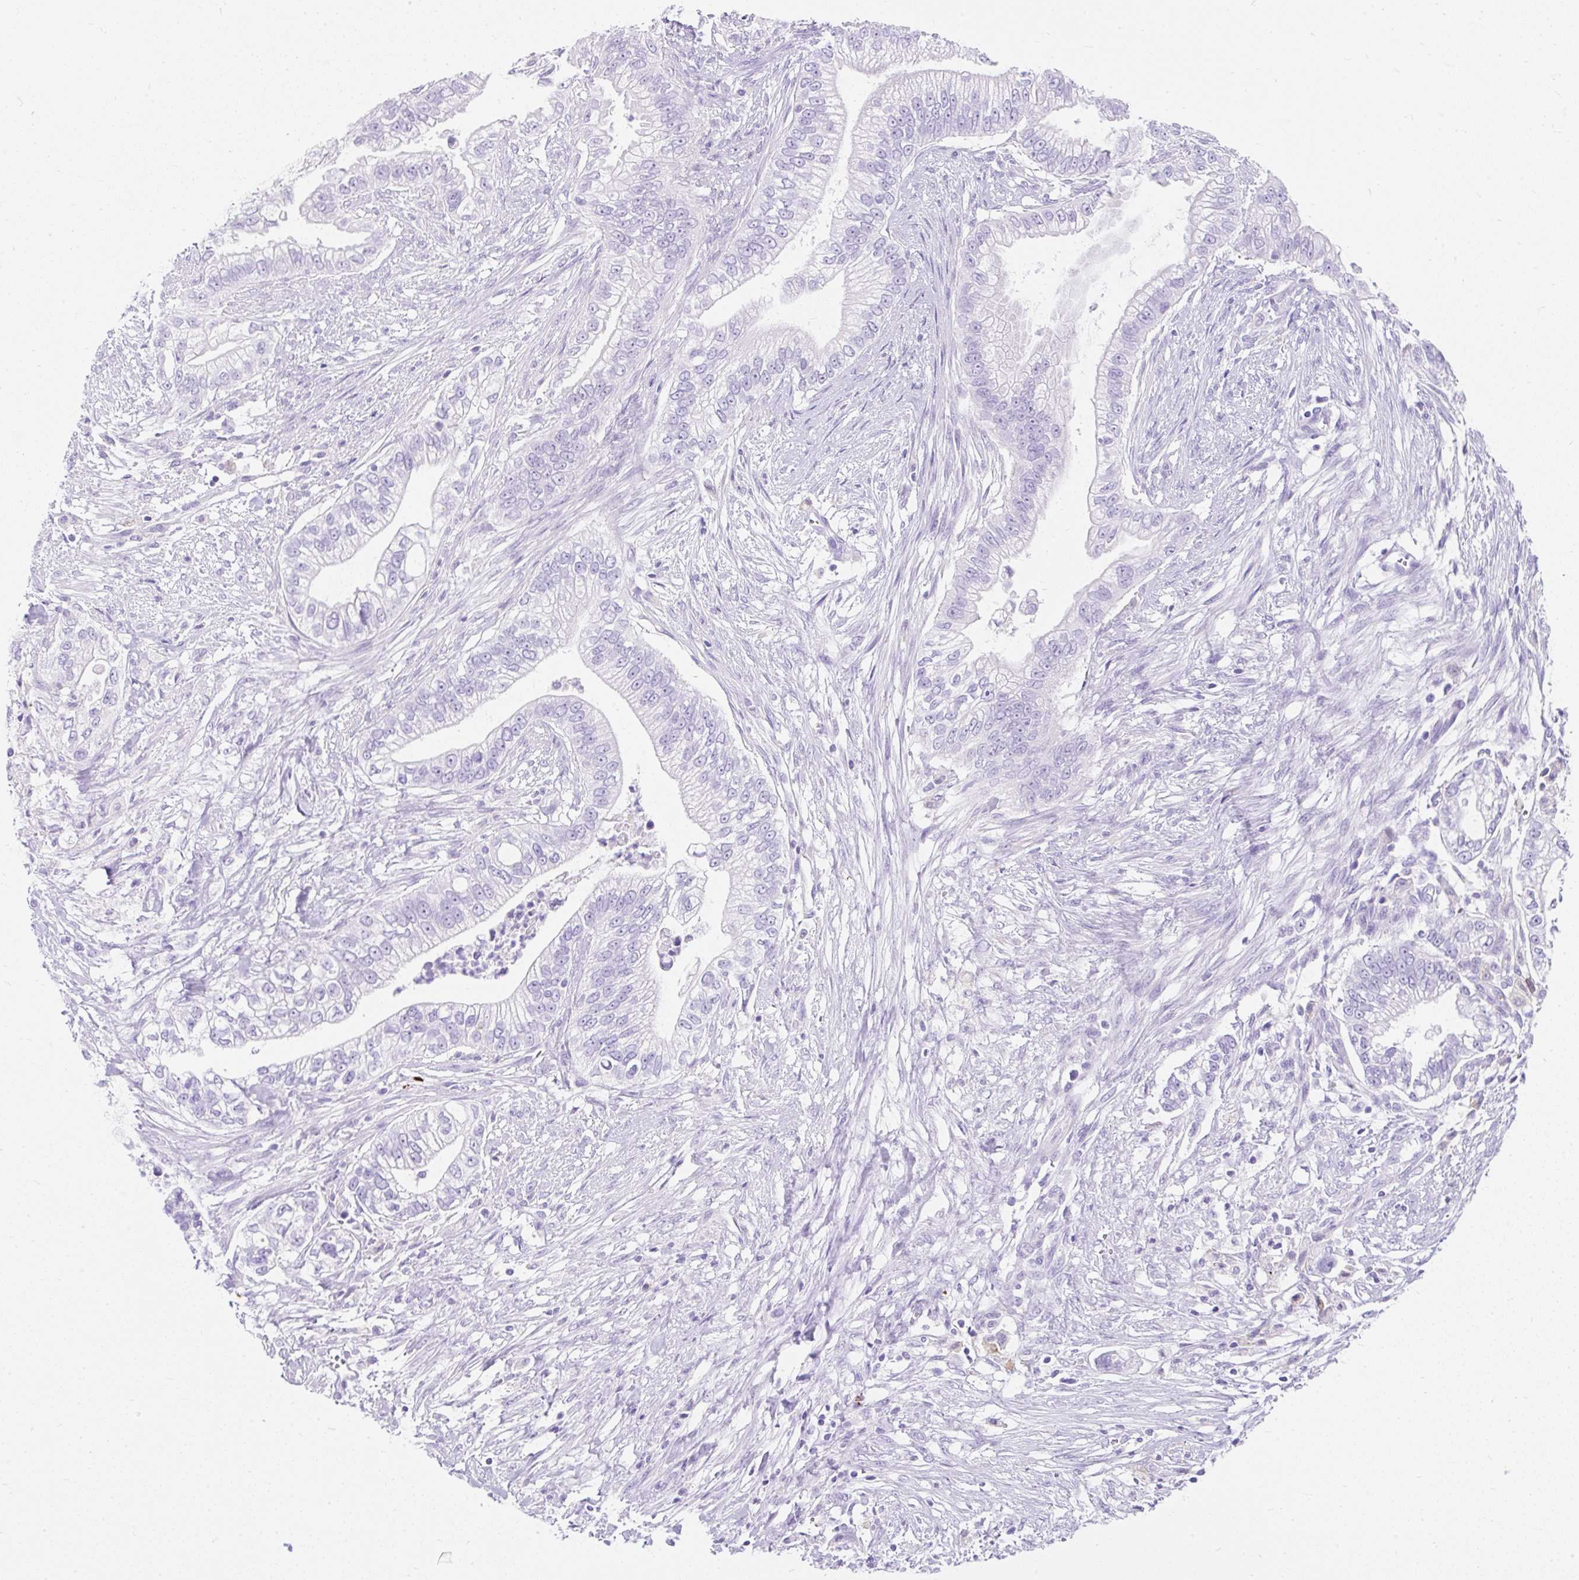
{"staining": {"intensity": "negative", "quantity": "none", "location": "none"}, "tissue": "pancreatic cancer", "cell_type": "Tumor cells", "image_type": "cancer", "snomed": [{"axis": "morphology", "description": "Adenocarcinoma, NOS"}, {"axis": "topography", "description": "Pancreas"}], "caption": "The photomicrograph shows no significant staining in tumor cells of adenocarcinoma (pancreatic).", "gene": "APOC4-APOC2", "patient": {"sex": "male", "age": 70}}